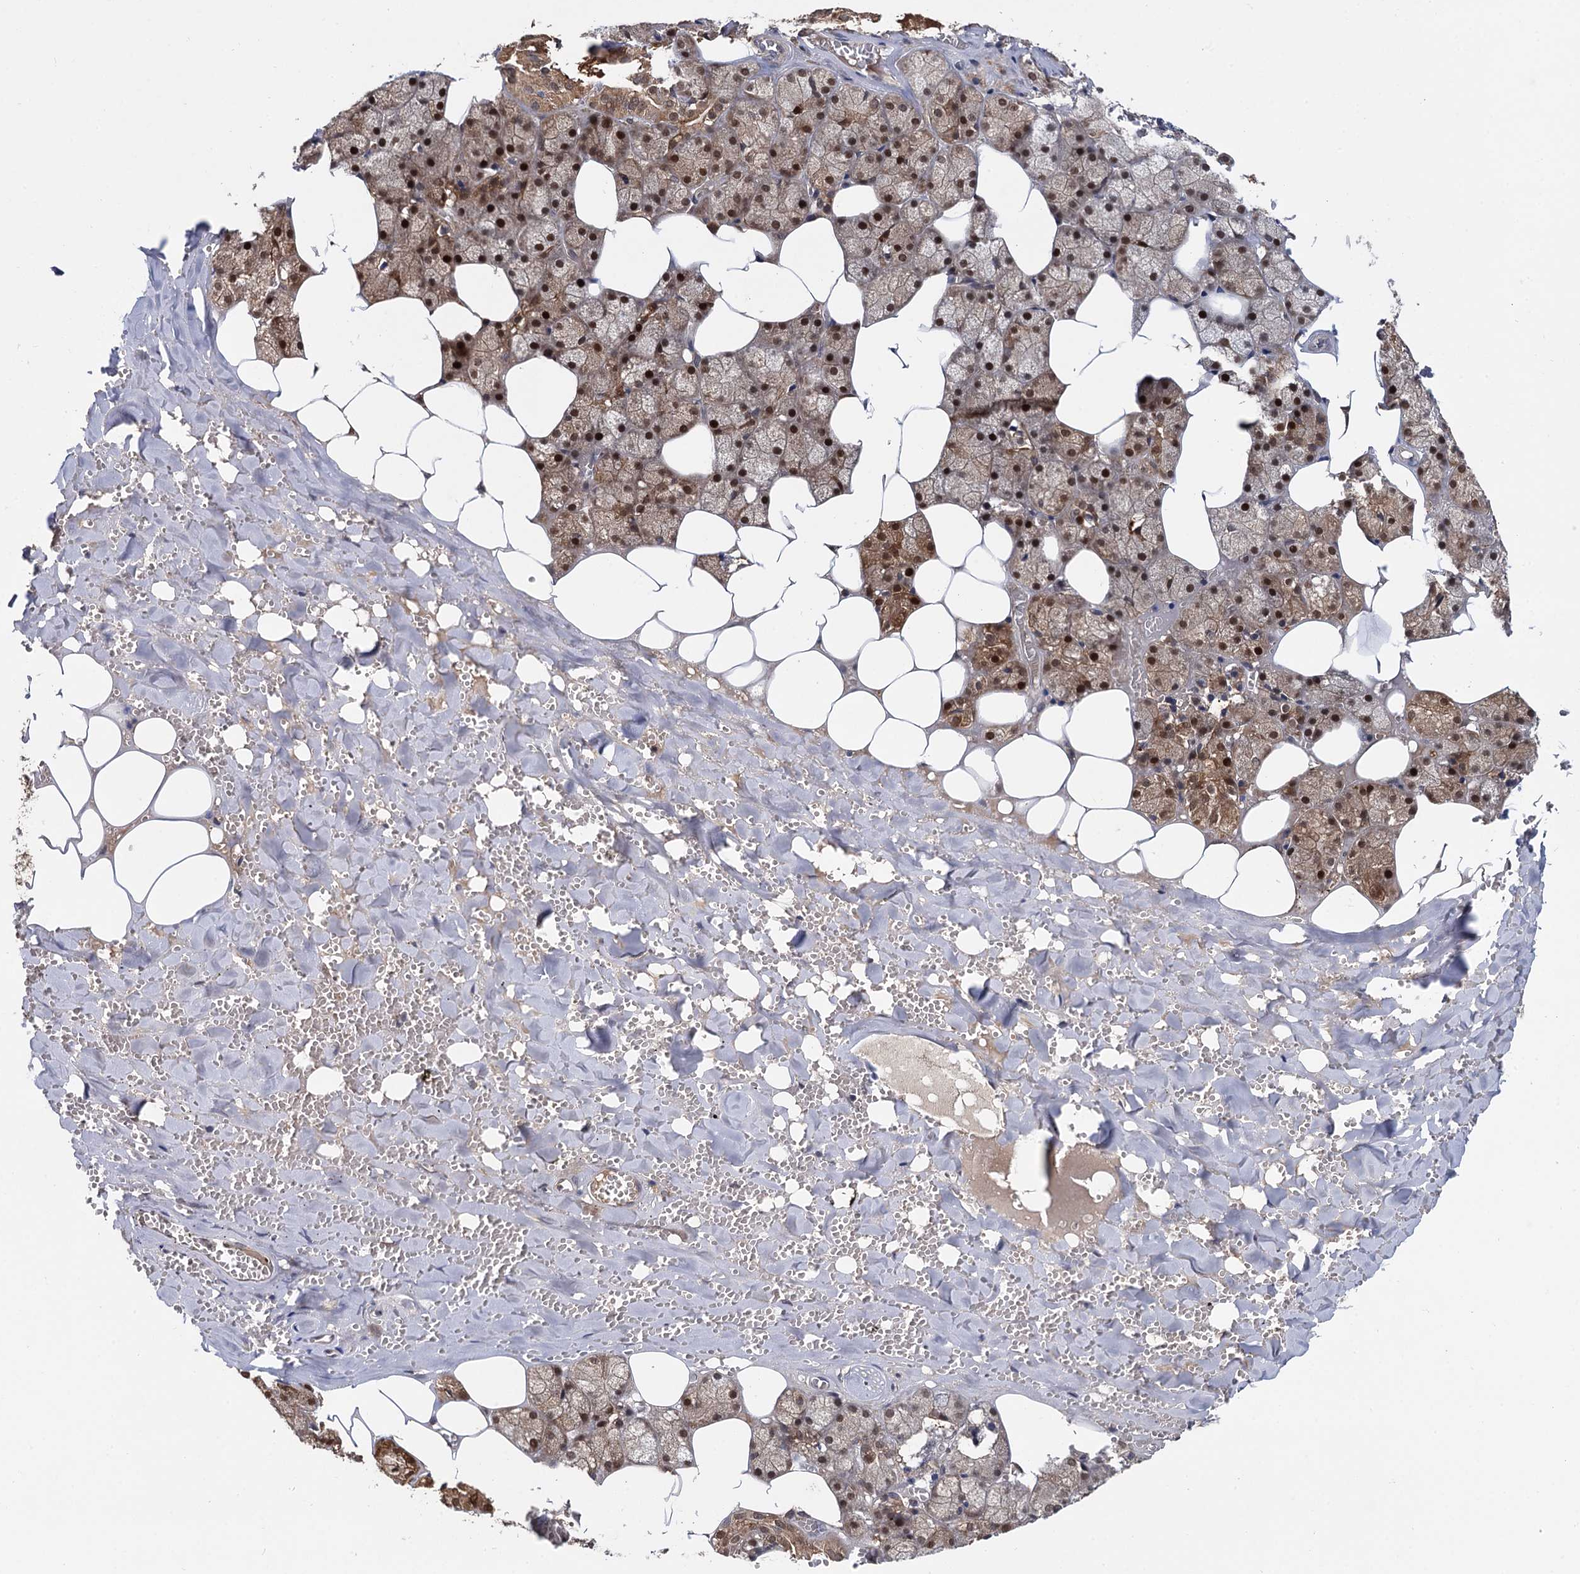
{"staining": {"intensity": "strong", "quantity": ">75%", "location": "cytoplasmic/membranous,nuclear"}, "tissue": "salivary gland", "cell_type": "Glandular cells", "image_type": "normal", "snomed": [{"axis": "morphology", "description": "Normal tissue, NOS"}, {"axis": "topography", "description": "Salivary gland"}], "caption": "The histopathology image exhibits staining of unremarkable salivary gland, revealing strong cytoplasmic/membranous,nuclear protein staining (brown color) within glandular cells. (IHC, brightfield microscopy, high magnification).", "gene": "SELENOP", "patient": {"sex": "male", "age": 62}}